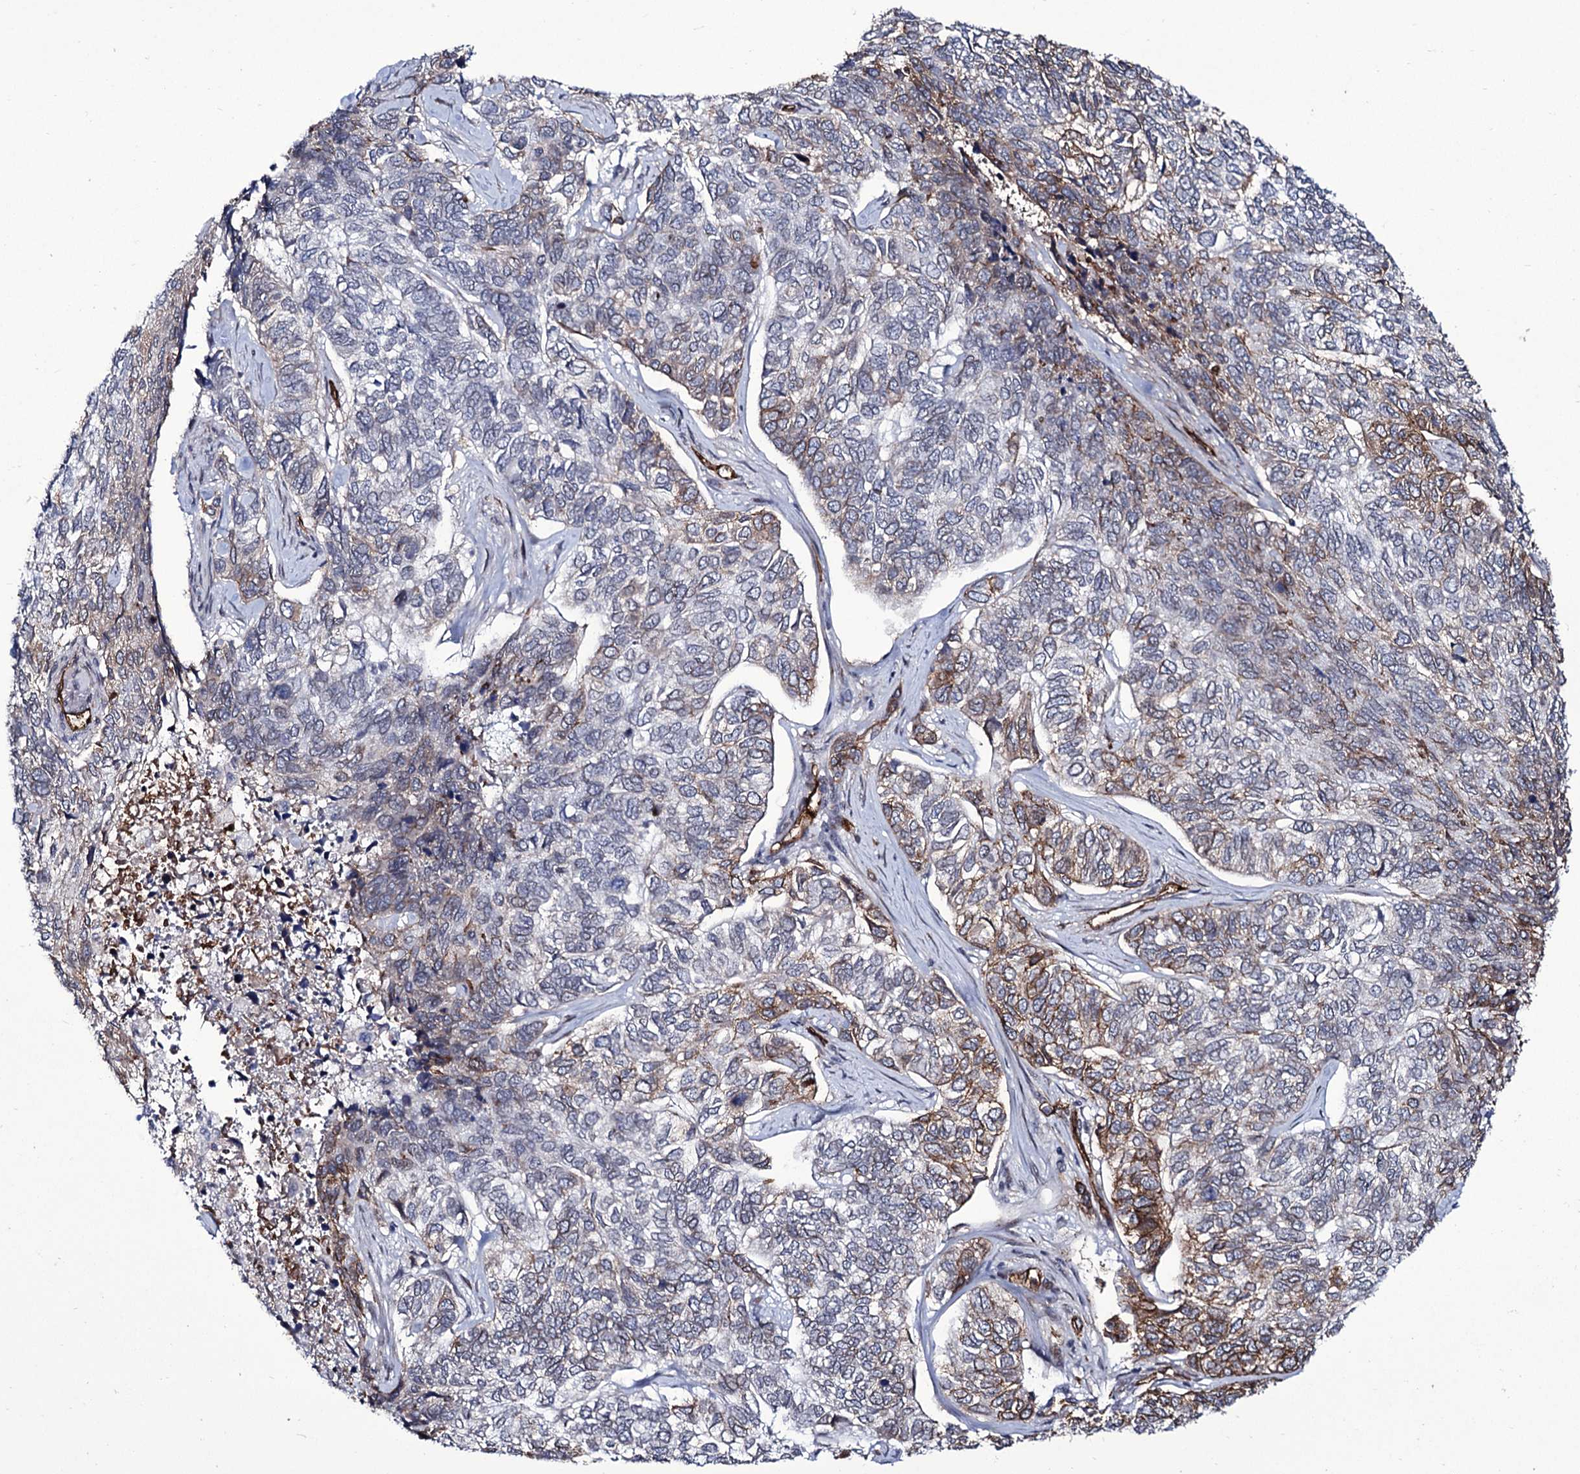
{"staining": {"intensity": "moderate", "quantity": "<25%", "location": "cytoplasmic/membranous,nuclear"}, "tissue": "skin cancer", "cell_type": "Tumor cells", "image_type": "cancer", "snomed": [{"axis": "morphology", "description": "Basal cell carcinoma"}, {"axis": "topography", "description": "Skin"}], "caption": "The histopathology image demonstrates immunohistochemical staining of basal cell carcinoma (skin). There is moderate cytoplasmic/membranous and nuclear expression is seen in approximately <25% of tumor cells. (DAB IHC with brightfield microscopy, high magnification).", "gene": "ZC3H12C", "patient": {"sex": "female", "age": 65}}